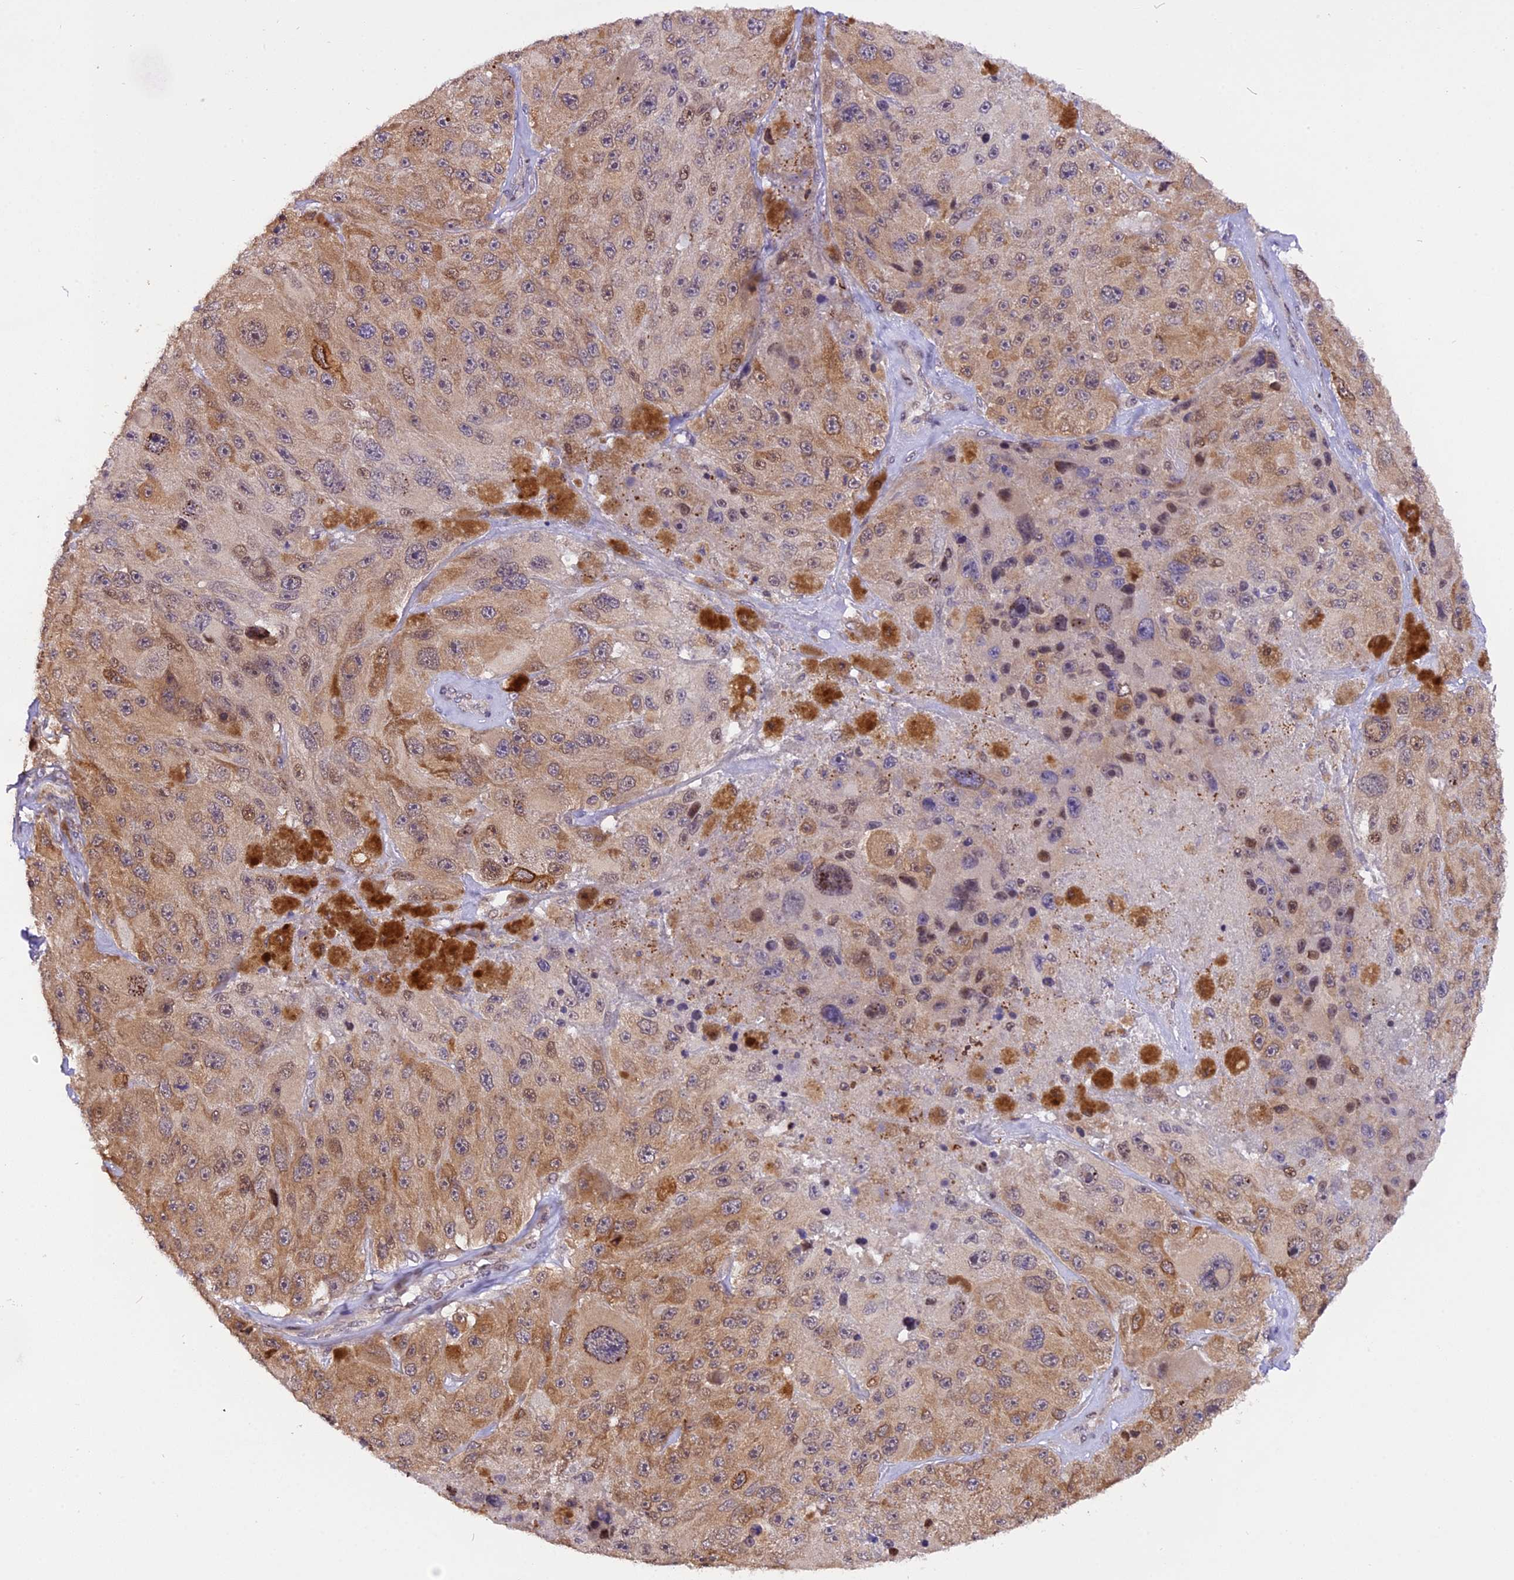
{"staining": {"intensity": "moderate", "quantity": "25%-75%", "location": "cytoplasmic/membranous"}, "tissue": "melanoma", "cell_type": "Tumor cells", "image_type": "cancer", "snomed": [{"axis": "morphology", "description": "Malignant melanoma, Metastatic site"}, {"axis": "topography", "description": "Lymph node"}], "caption": "Protein positivity by immunohistochemistry (IHC) shows moderate cytoplasmic/membranous expression in approximately 25%-75% of tumor cells in melanoma.", "gene": "HERPUD1", "patient": {"sex": "male", "age": 62}}